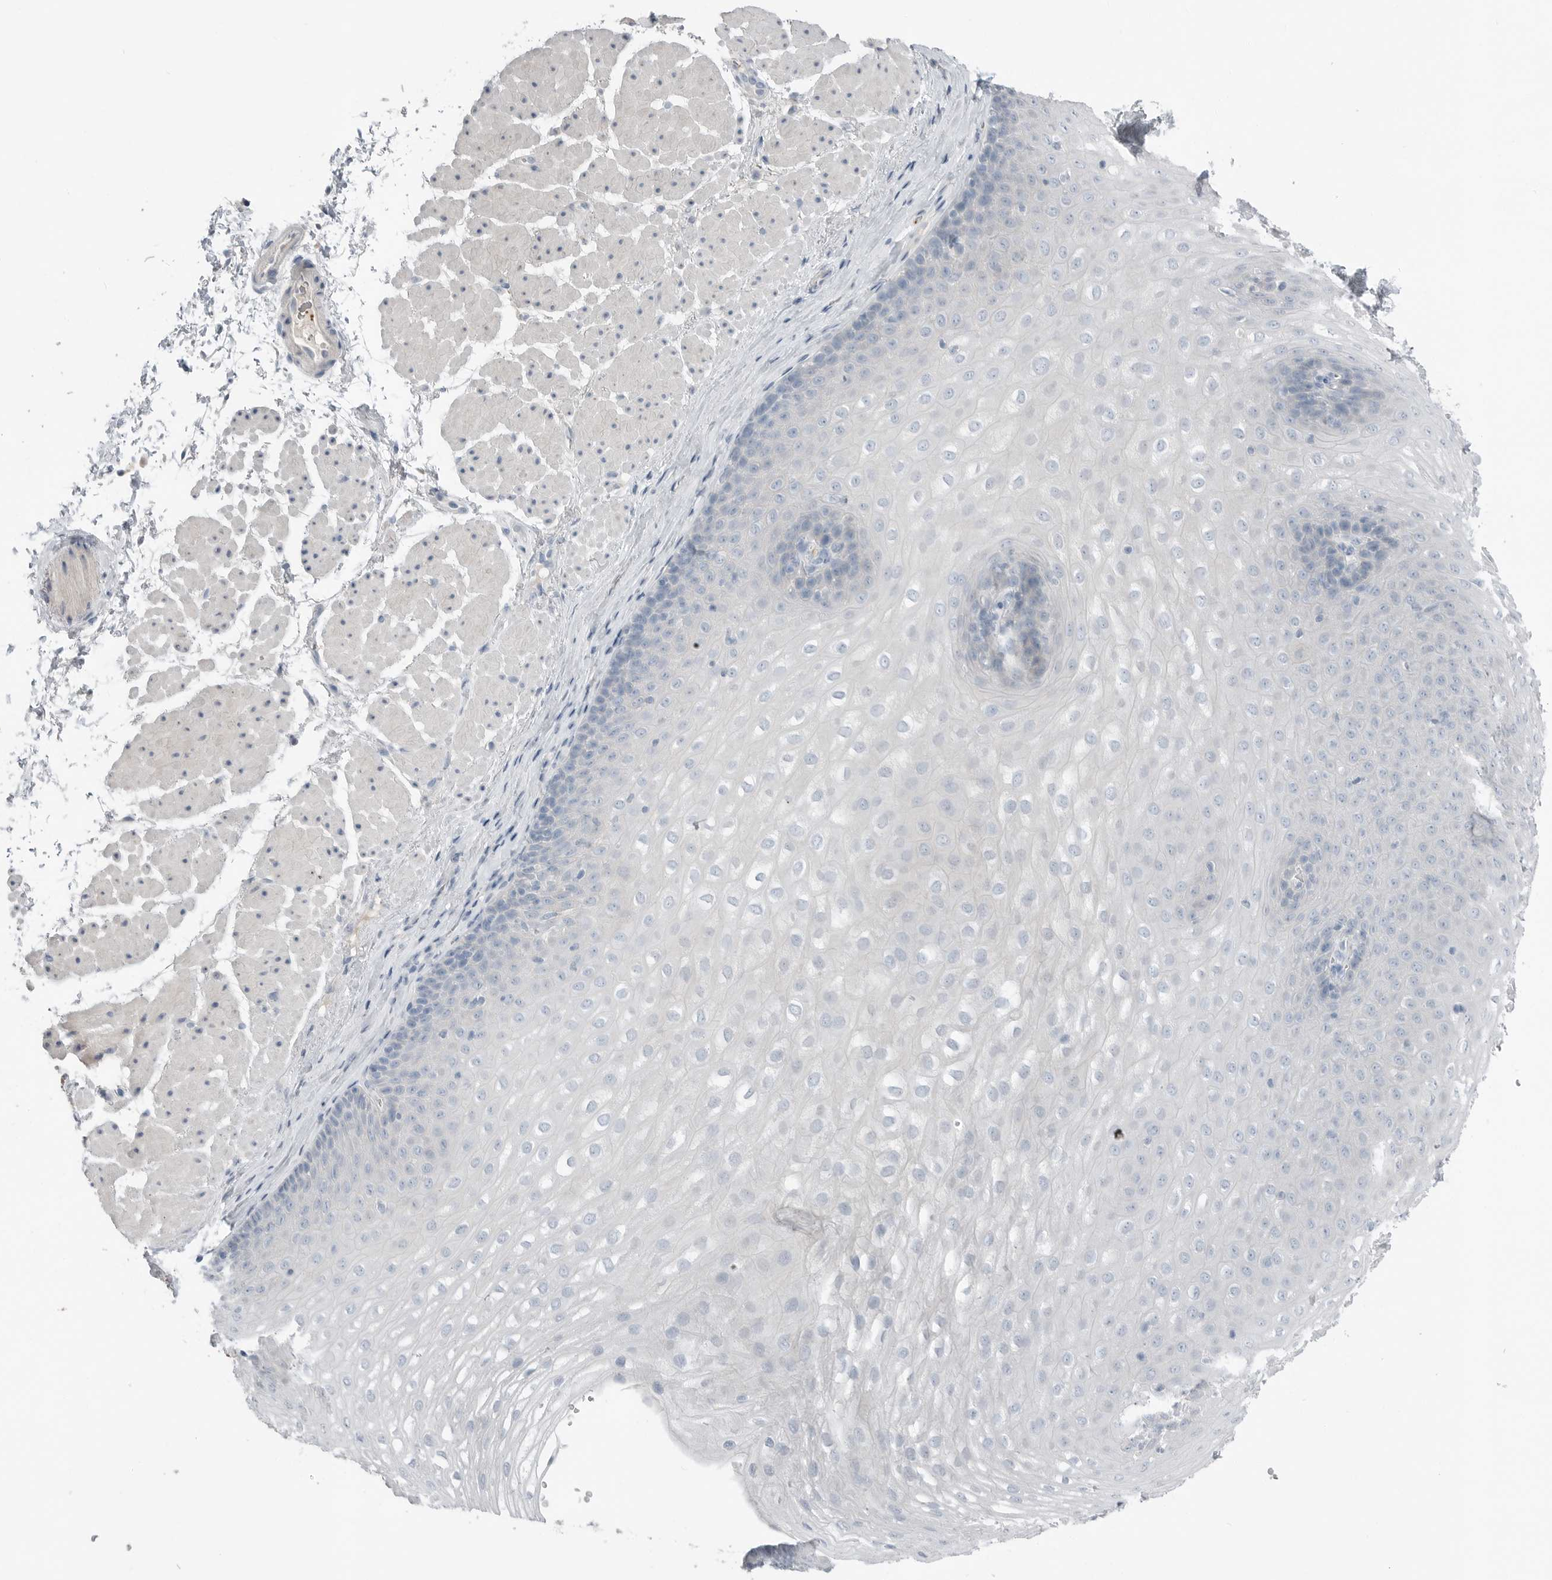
{"staining": {"intensity": "negative", "quantity": "none", "location": "none"}, "tissue": "esophagus", "cell_type": "Squamous epithelial cells", "image_type": "normal", "snomed": [{"axis": "morphology", "description": "Normal tissue, NOS"}, {"axis": "topography", "description": "Esophagus"}], "caption": "Immunohistochemistry of normal human esophagus displays no expression in squamous epithelial cells.", "gene": "SERPINB7", "patient": {"sex": "female", "age": 66}}